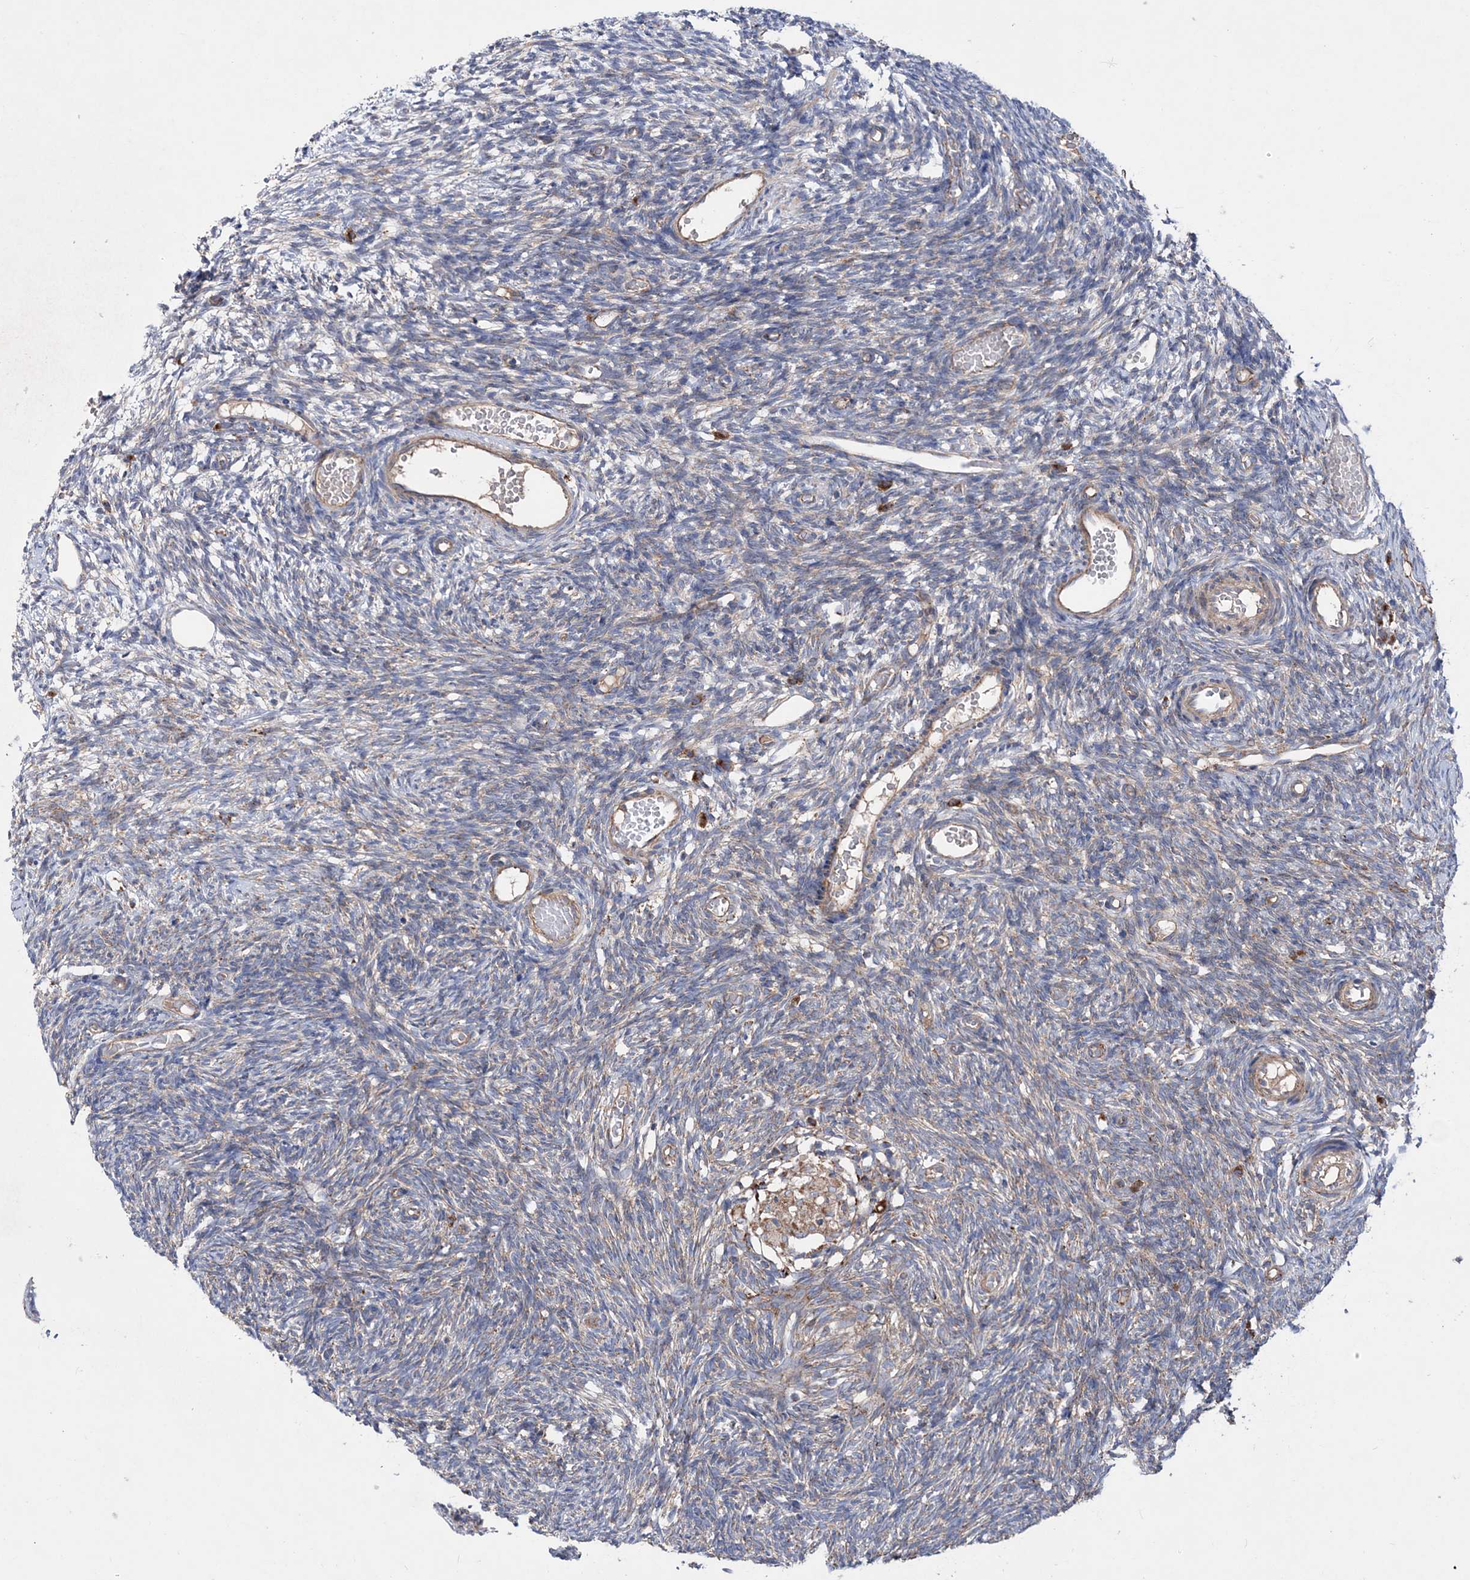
{"staining": {"intensity": "weak", "quantity": "25%-75%", "location": "cytoplasmic/membranous"}, "tissue": "ovary", "cell_type": "Ovarian stroma cells", "image_type": "normal", "snomed": [{"axis": "morphology", "description": "Normal tissue, NOS"}, {"axis": "topography", "description": "Ovary"}], "caption": "Brown immunohistochemical staining in benign human ovary shows weak cytoplasmic/membranous positivity in approximately 25%-75% of ovarian stroma cells. Immunohistochemistry stains the protein in brown and the nuclei are stained blue.", "gene": "NGLY1", "patient": {"sex": "female", "age": 35}}